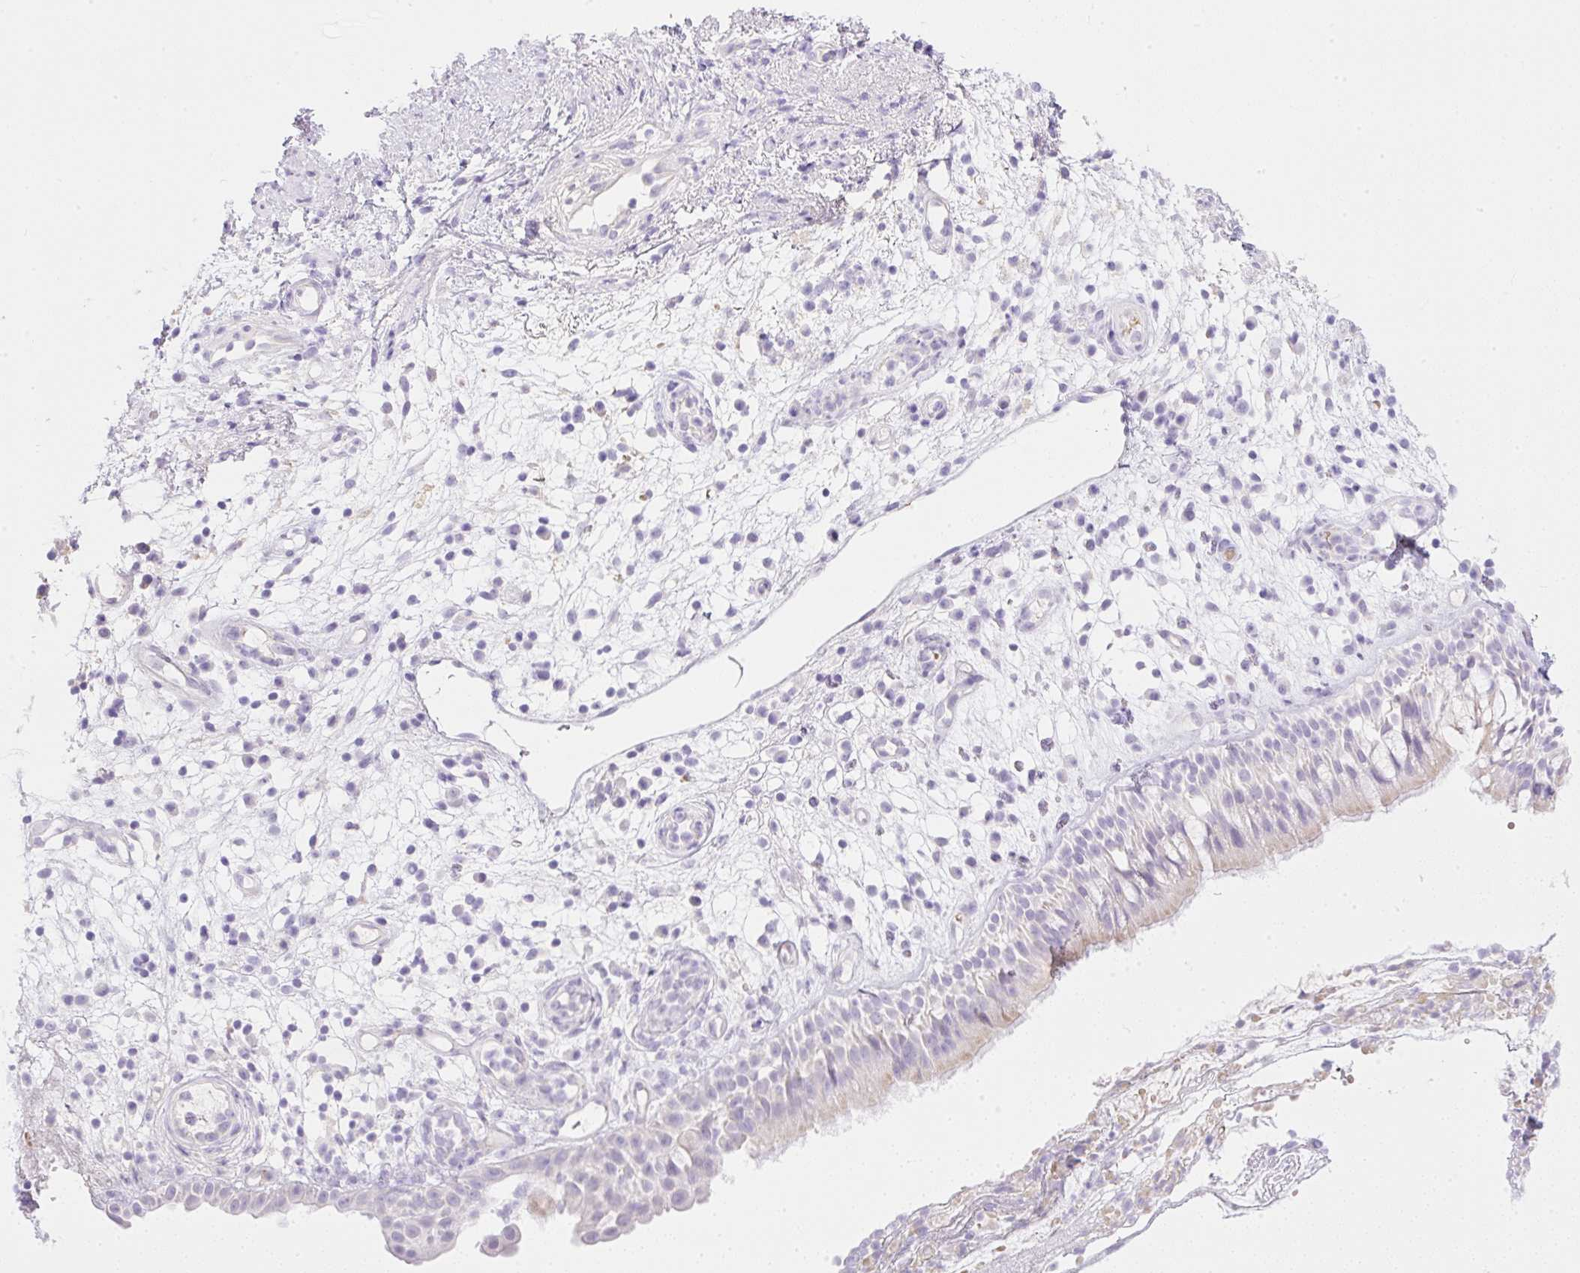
{"staining": {"intensity": "negative", "quantity": "none", "location": "none"}, "tissue": "nasopharynx", "cell_type": "Respiratory epithelial cells", "image_type": "normal", "snomed": [{"axis": "morphology", "description": "Normal tissue, NOS"}, {"axis": "morphology", "description": "Inflammation, NOS"}, {"axis": "topography", "description": "Nasopharynx"}], "caption": "This is an IHC histopathology image of benign nasopharynx. There is no expression in respiratory epithelial cells.", "gene": "CDX1", "patient": {"sex": "male", "age": 54}}